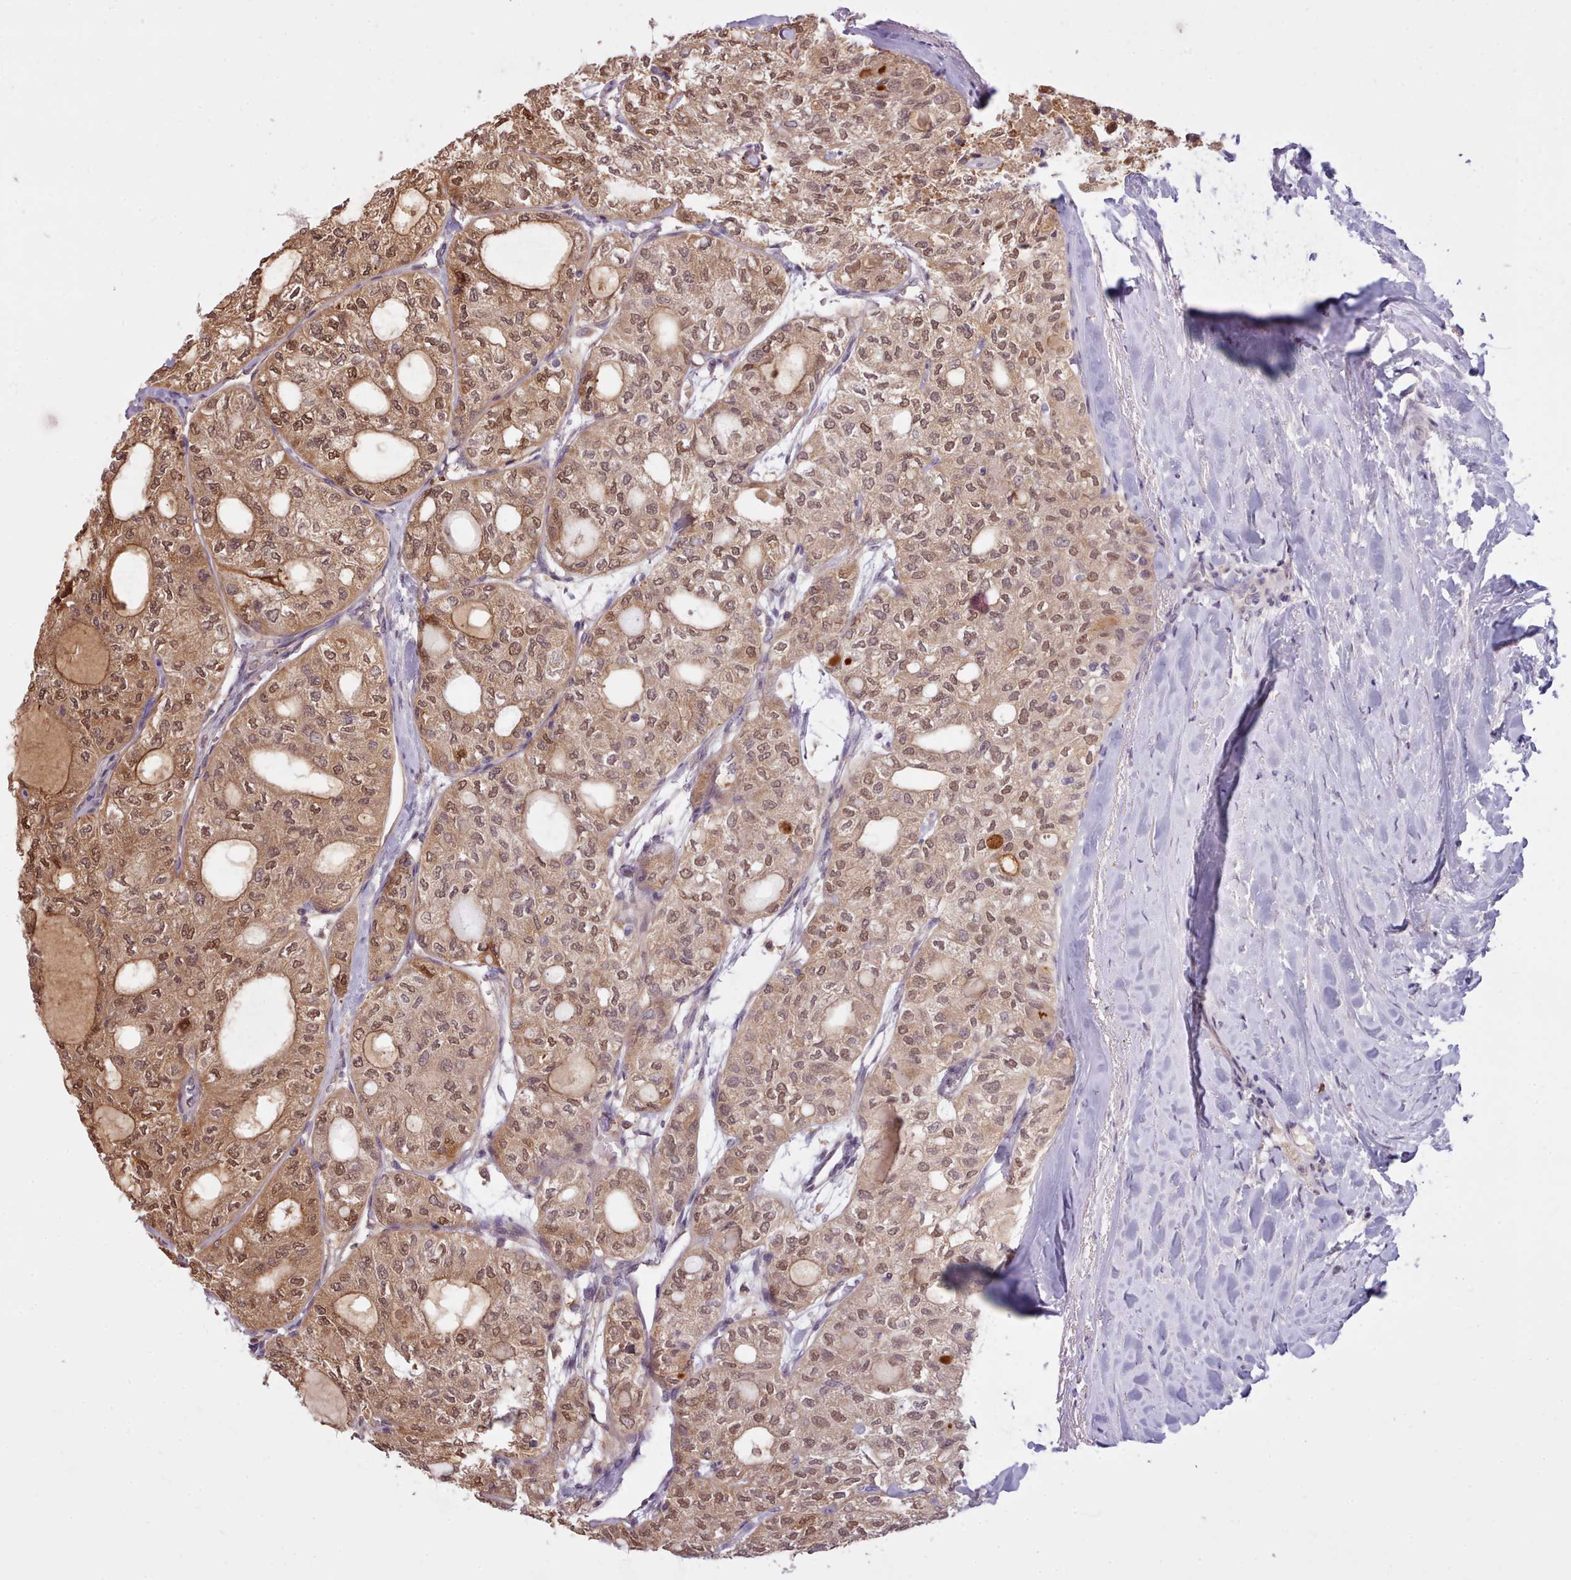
{"staining": {"intensity": "moderate", "quantity": ">75%", "location": "cytoplasmic/membranous,nuclear"}, "tissue": "thyroid cancer", "cell_type": "Tumor cells", "image_type": "cancer", "snomed": [{"axis": "morphology", "description": "Follicular adenoma carcinoma, NOS"}, {"axis": "topography", "description": "Thyroid gland"}], "caption": "This is an image of immunohistochemistry (IHC) staining of follicular adenoma carcinoma (thyroid), which shows moderate expression in the cytoplasmic/membranous and nuclear of tumor cells.", "gene": "ARL17A", "patient": {"sex": "male", "age": 75}}